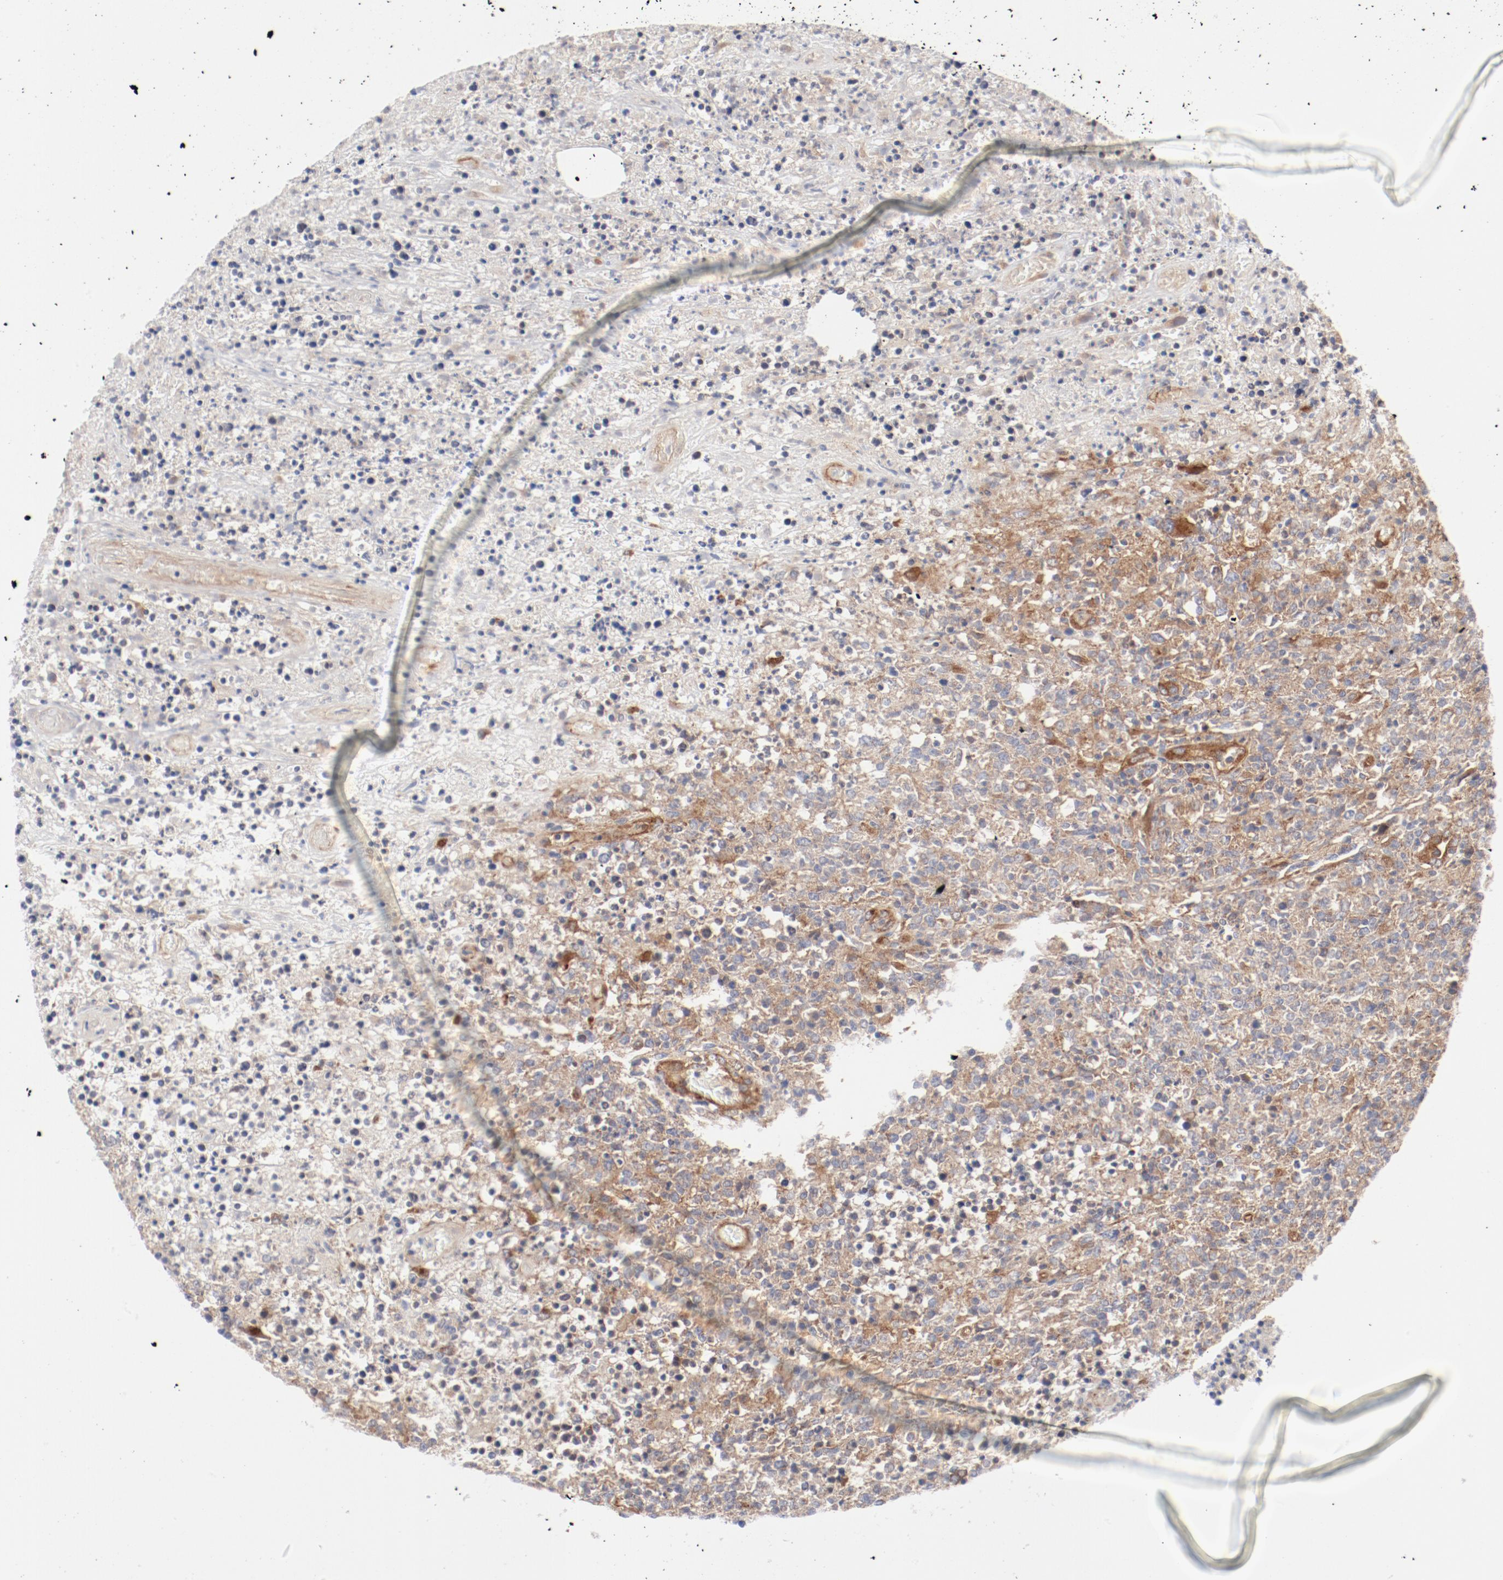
{"staining": {"intensity": "moderate", "quantity": "25%-75%", "location": "cytoplasmic/membranous"}, "tissue": "lymphoma", "cell_type": "Tumor cells", "image_type": "cancer", "snomed": [{"axis": "morphology", "description": "Malignant lymphoma, non-Hodgkin's type, High grade"}, {"axis": "topography", "description": "Lymph node"}], "caption": "Tumor cells display medium levels of moderate cytoplasmic/membranous staining in approximately 25%-75% of cells in malignant lymphoma, non-Hodgkin's type (high-grade).", "gene": "AP2A1", "patient": {"sex": "female", "age": 84}}